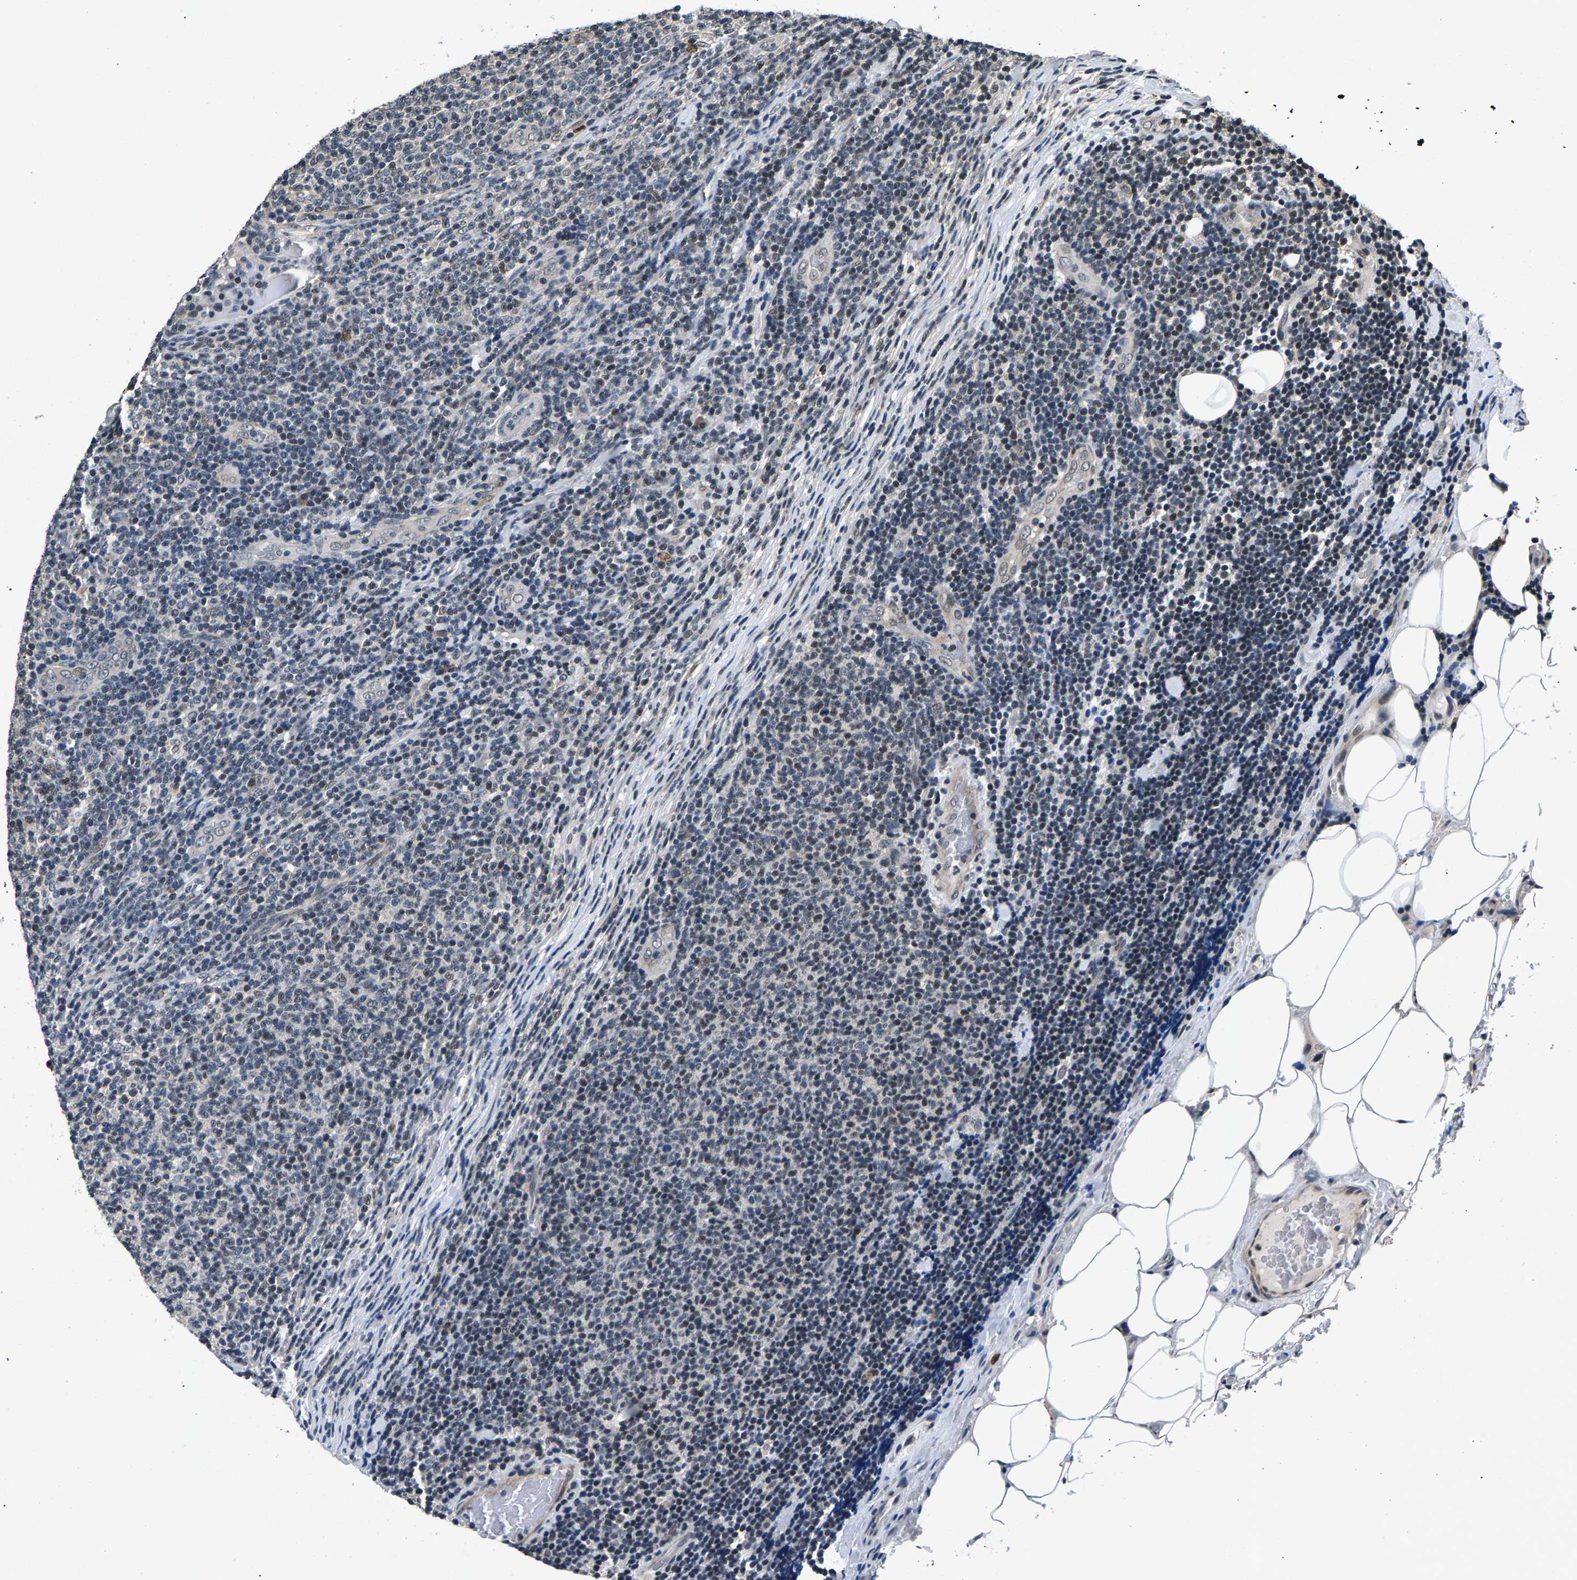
{"staining": {"intensity": "negative", "quantity": "none", "location": "none"}, "tissue": "lymphoma", "cell_type": "Tumor cells", "image_type": "cancer", "snomed": [{"axis": "morphology", "description": "Malignant lymphoma, non-Hodgkin's type, Low grade"}, {"axis": "topography", "description": "Lymph node"}], "caption": "The micrograph displays no staining of tumor cells in lymphoma.", "gene": "RBM33", "patient": {"sex": "male", "age": 66}}